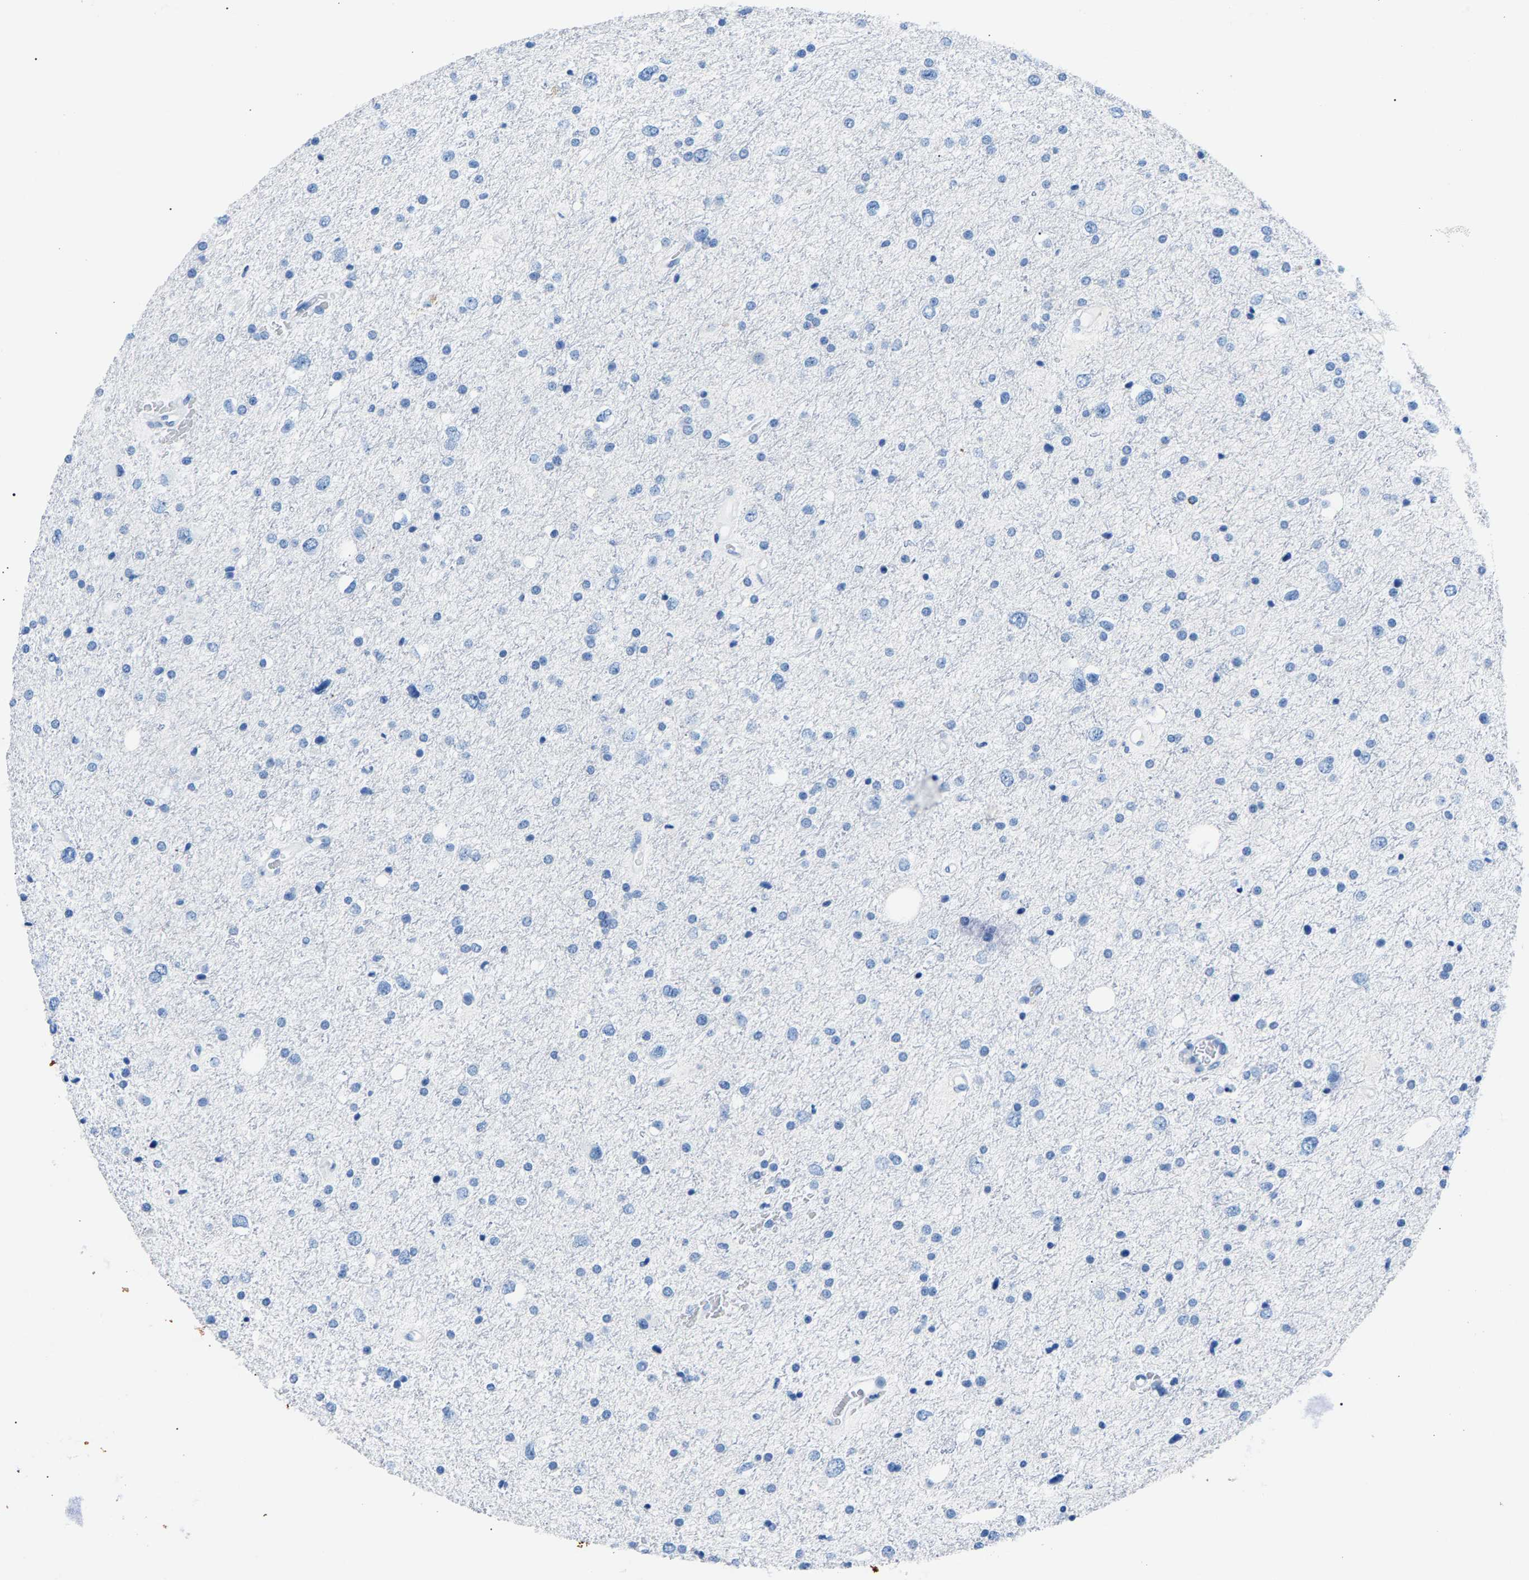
{"staining": {"intensity": "negative", "quantity": "none", "location": "none"}, "tissue": "glioma", "cell_type": "Tumor cells", "image_type": "cancer", "snomed": [{"axis": "morphology", "description": "Glioma, malignant, Low grade"}, {"axis": "topography", "description": "Brain"}], "caption": "IHC of human glioma demonstrates no staining in tumor cells.", "gene": "CPS1", "patient": {"sex": "female", "age": 37}}